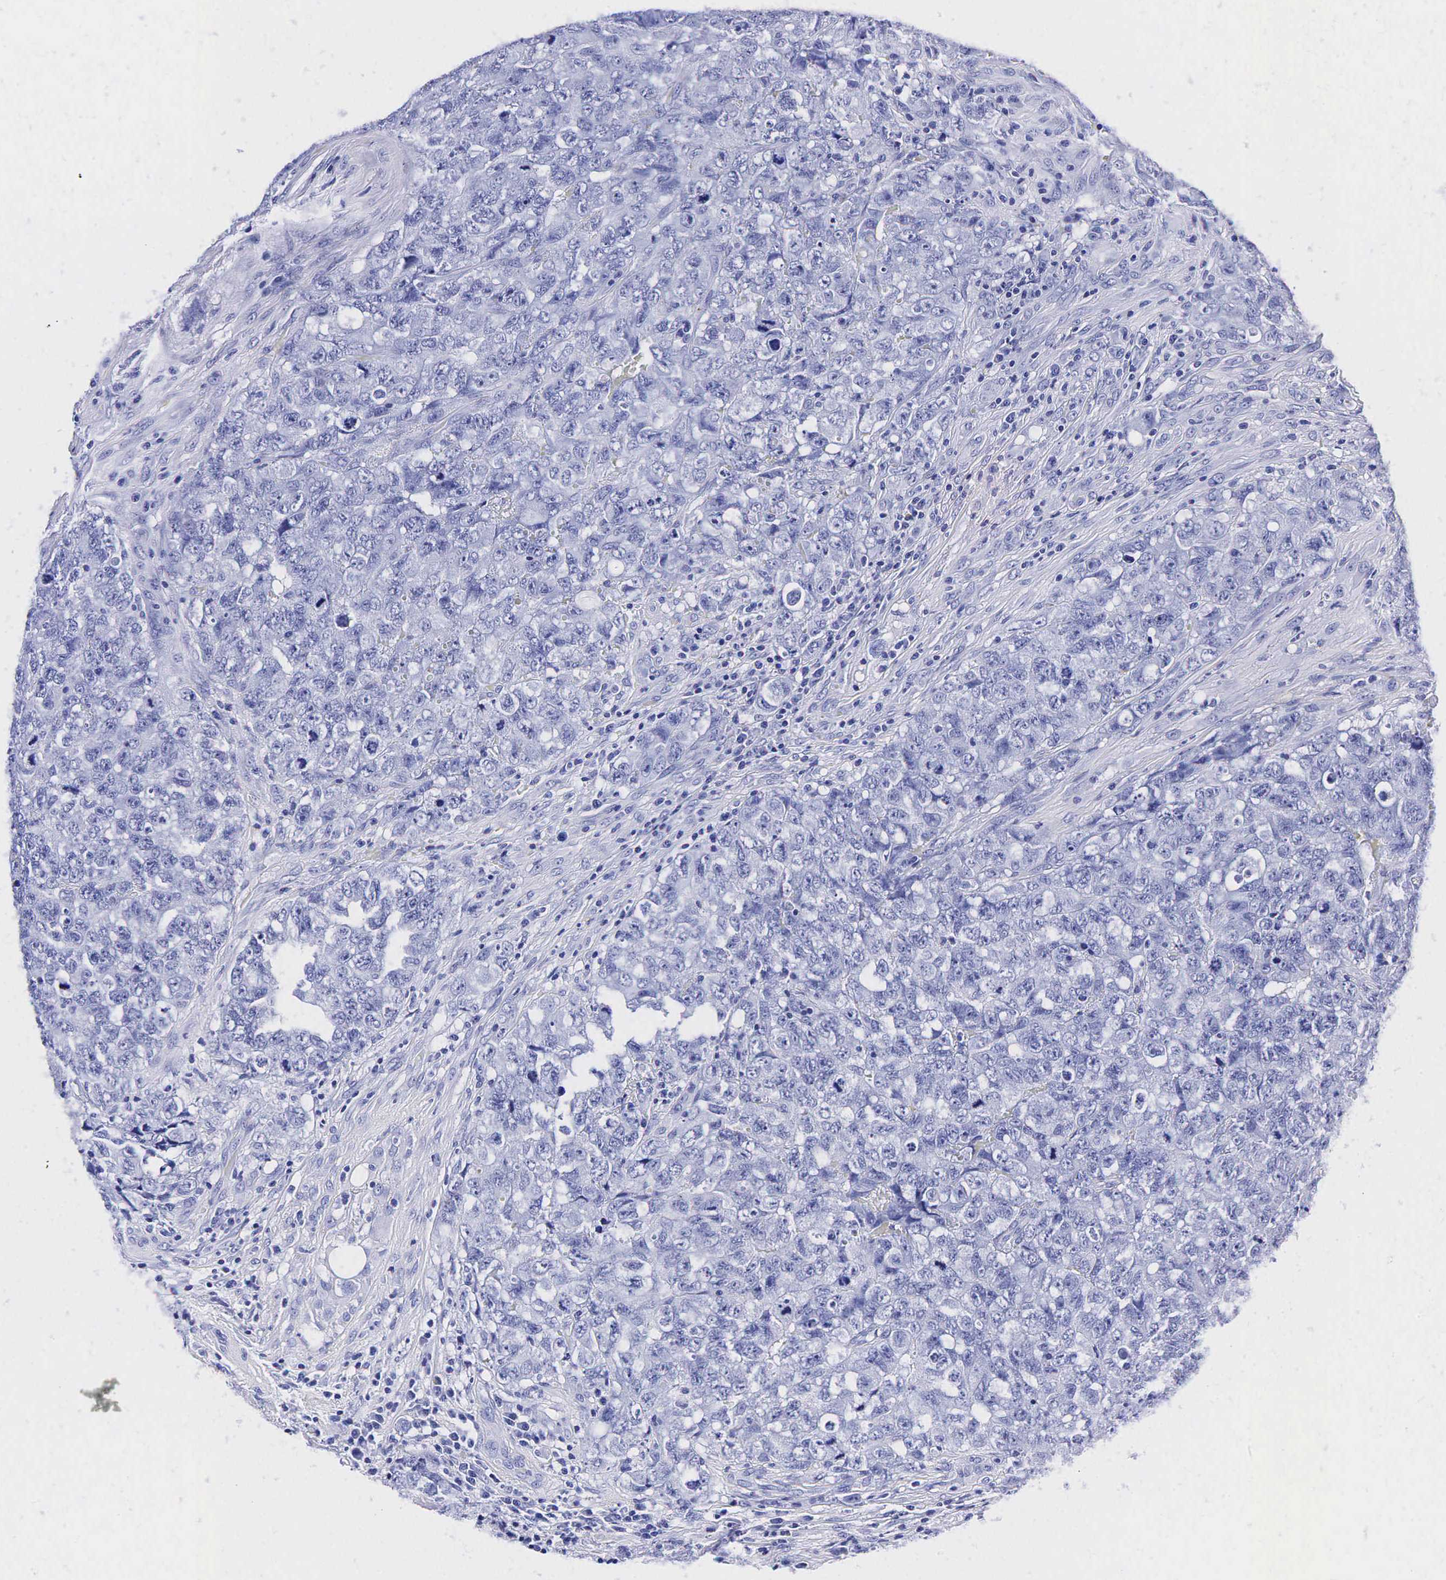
{"staining": {"intensity": "negative", "quantity": "none", "location": "none"}, "tissue": "testis cancer", "cell_type": "Tumor cells", "image_type": "cancer", "snomed": [{"axis": "morphology", "description": "Carcinoma, Embryonal, NOS"}, {"axis": "topography", "description": "Testis"}], "caption": "The immunohistochemistry (IHC) image has no significant expression in tumor cells of testis embryonal carcinoma tissue.", "gene": "TG", "patient": {"sex": "male", "age": 31}}